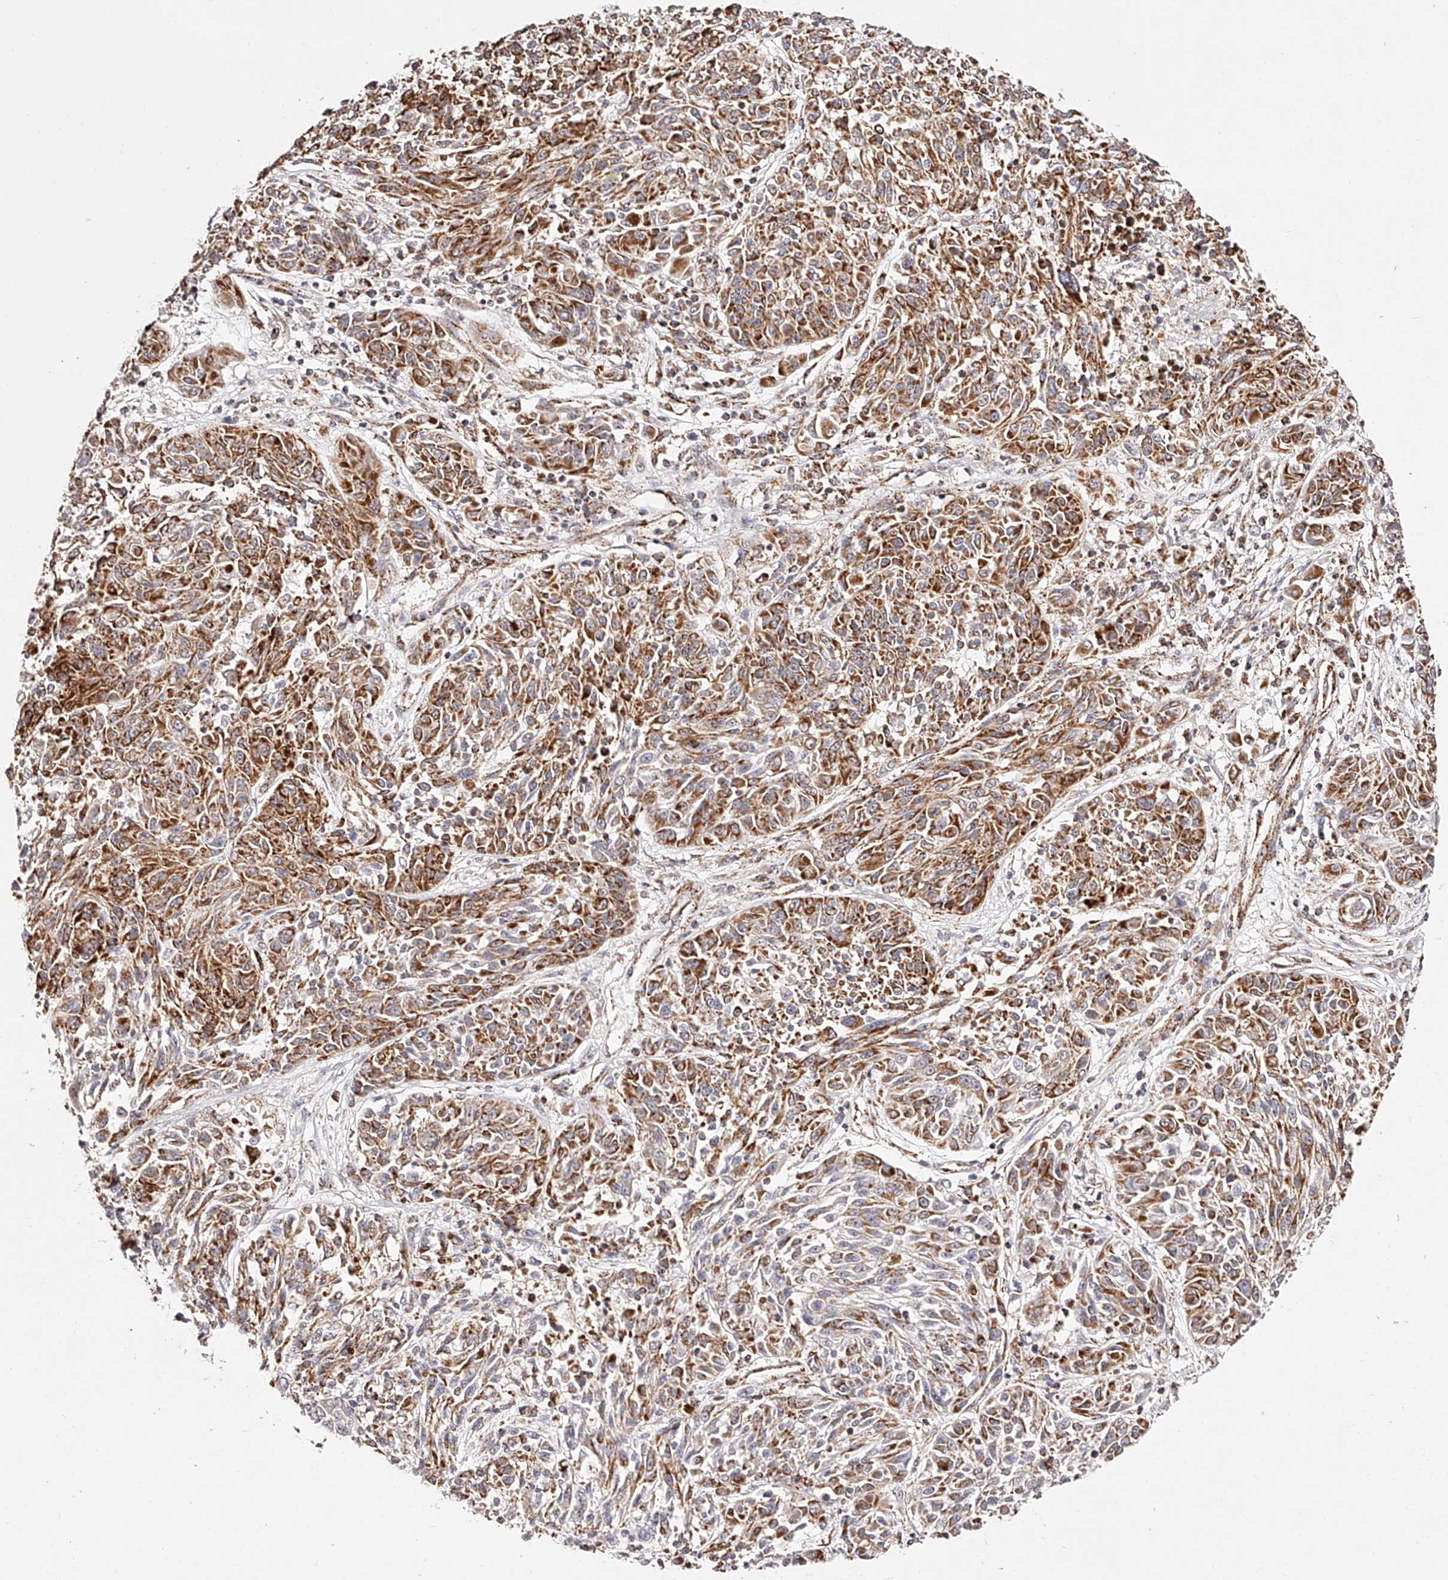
{"staining": {"intensity": "strong", "quantity": "25%-75%", "location": "cytoplasmic/membranous"}, "tissue": "melanoma", "cell_type": "Tumor cells", "image_type": "cancer", "snomed": [{"axis": "morphology", "description": "Malignant melanoma, NOS"}, {"axis": "topography", "description": "Skin"}], "caption": "DAB (3,3'-diaminobenzidine) immunohistochemical staining of malignant melanoma shows strong cytoplasmic/membranous protein staining in about 25%-75% of tumor cells.", "gene": "NDUFV3", "patient": {"sex": "male", "age": 53}}